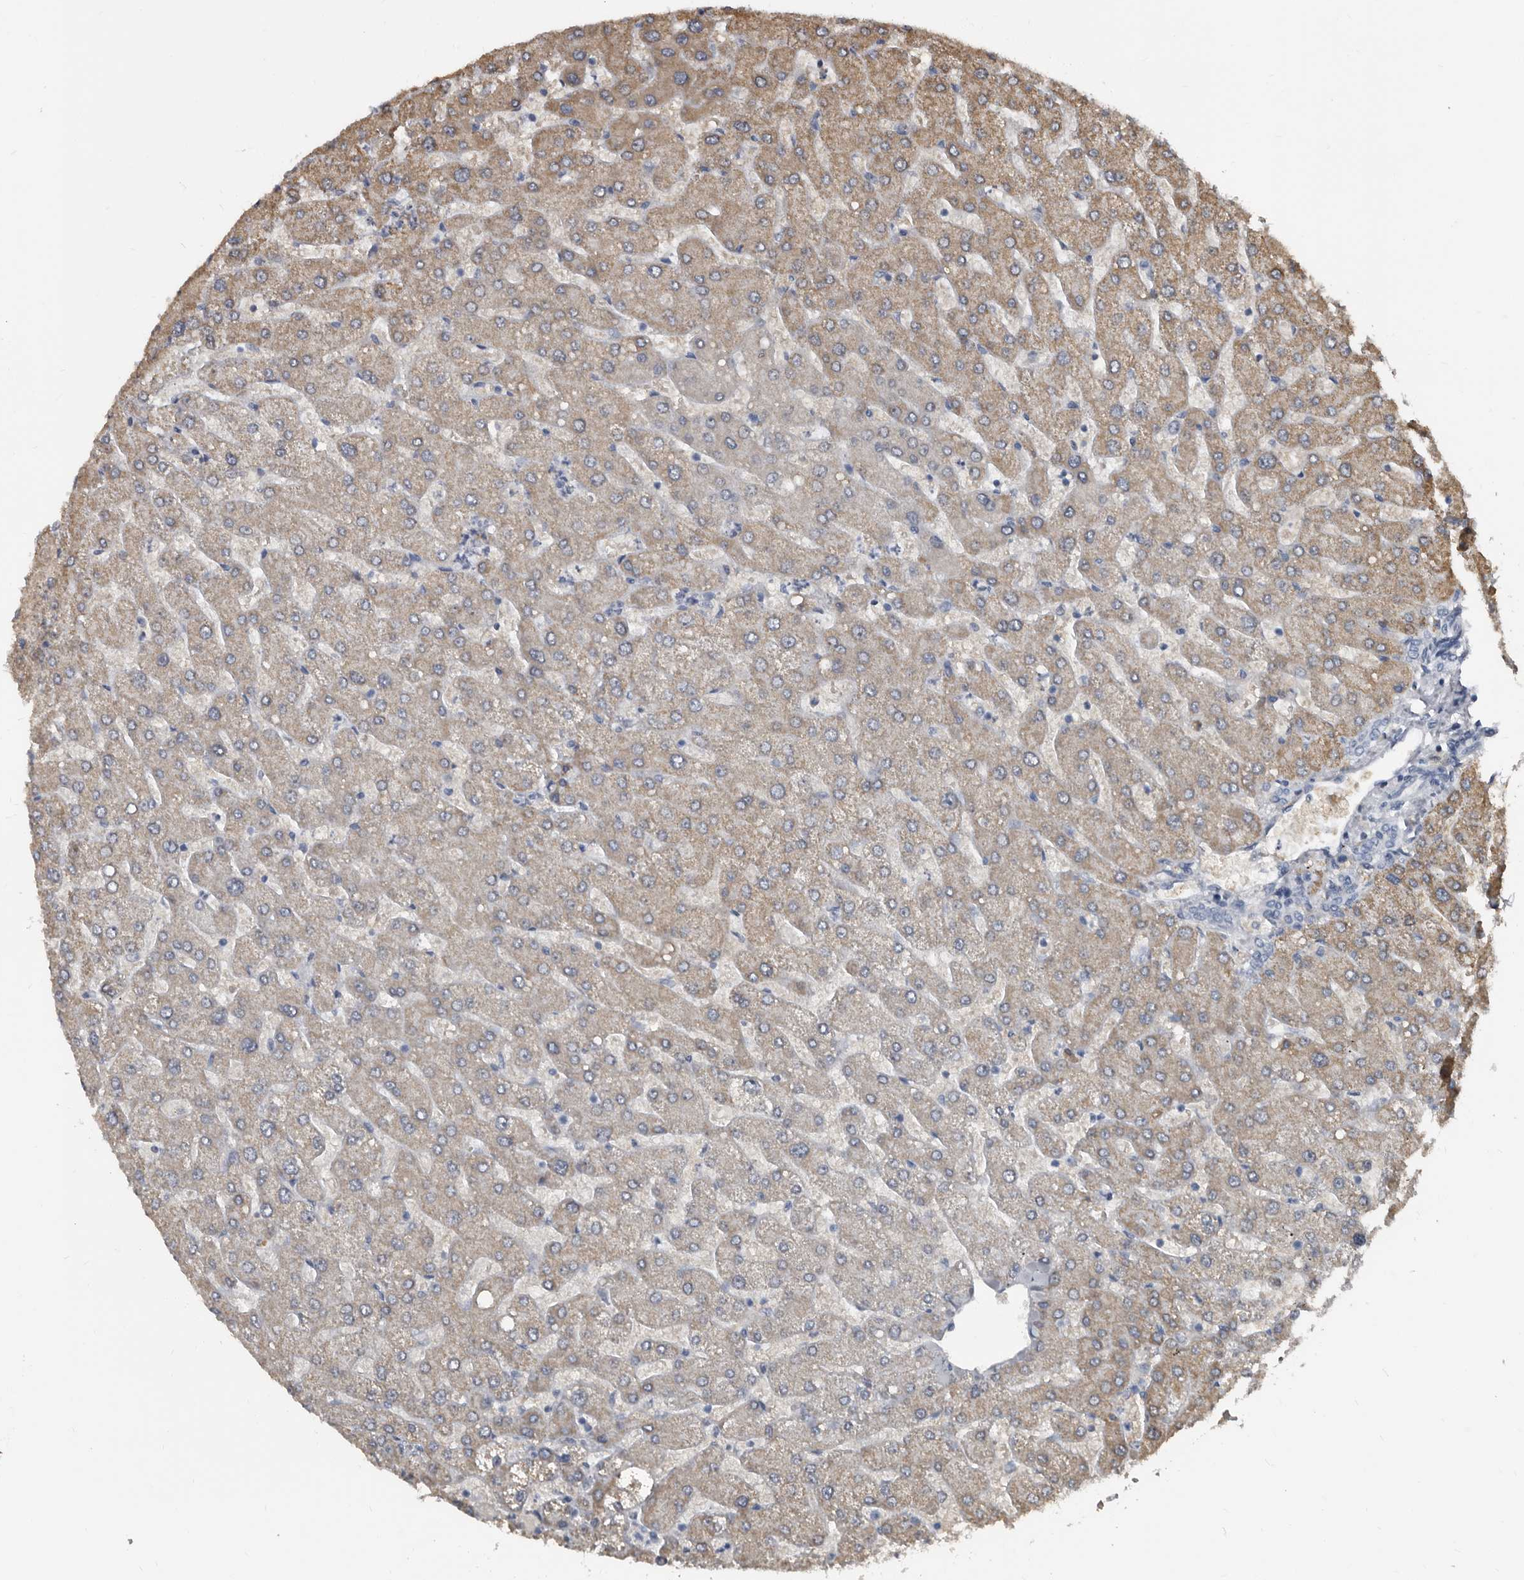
{"staining": {"intensity": "negative", "quantity": "none", "location": "none"}, "tissue": "liver", "cell_type": "Cholangiocytes", "image_type": "normal", "snomed": [{"axis": "morphology", "description": "Normal tissue, NOS"}, {"axis": "topography", "description": "Liver"}], "caption": "Immunohistochemical staining of normal liver exhibits no significant expression in cholangiocytes. Nuclei are stained in blue.", "gene": "GREB1", "patient": {"sex": "male", "age": 55}}